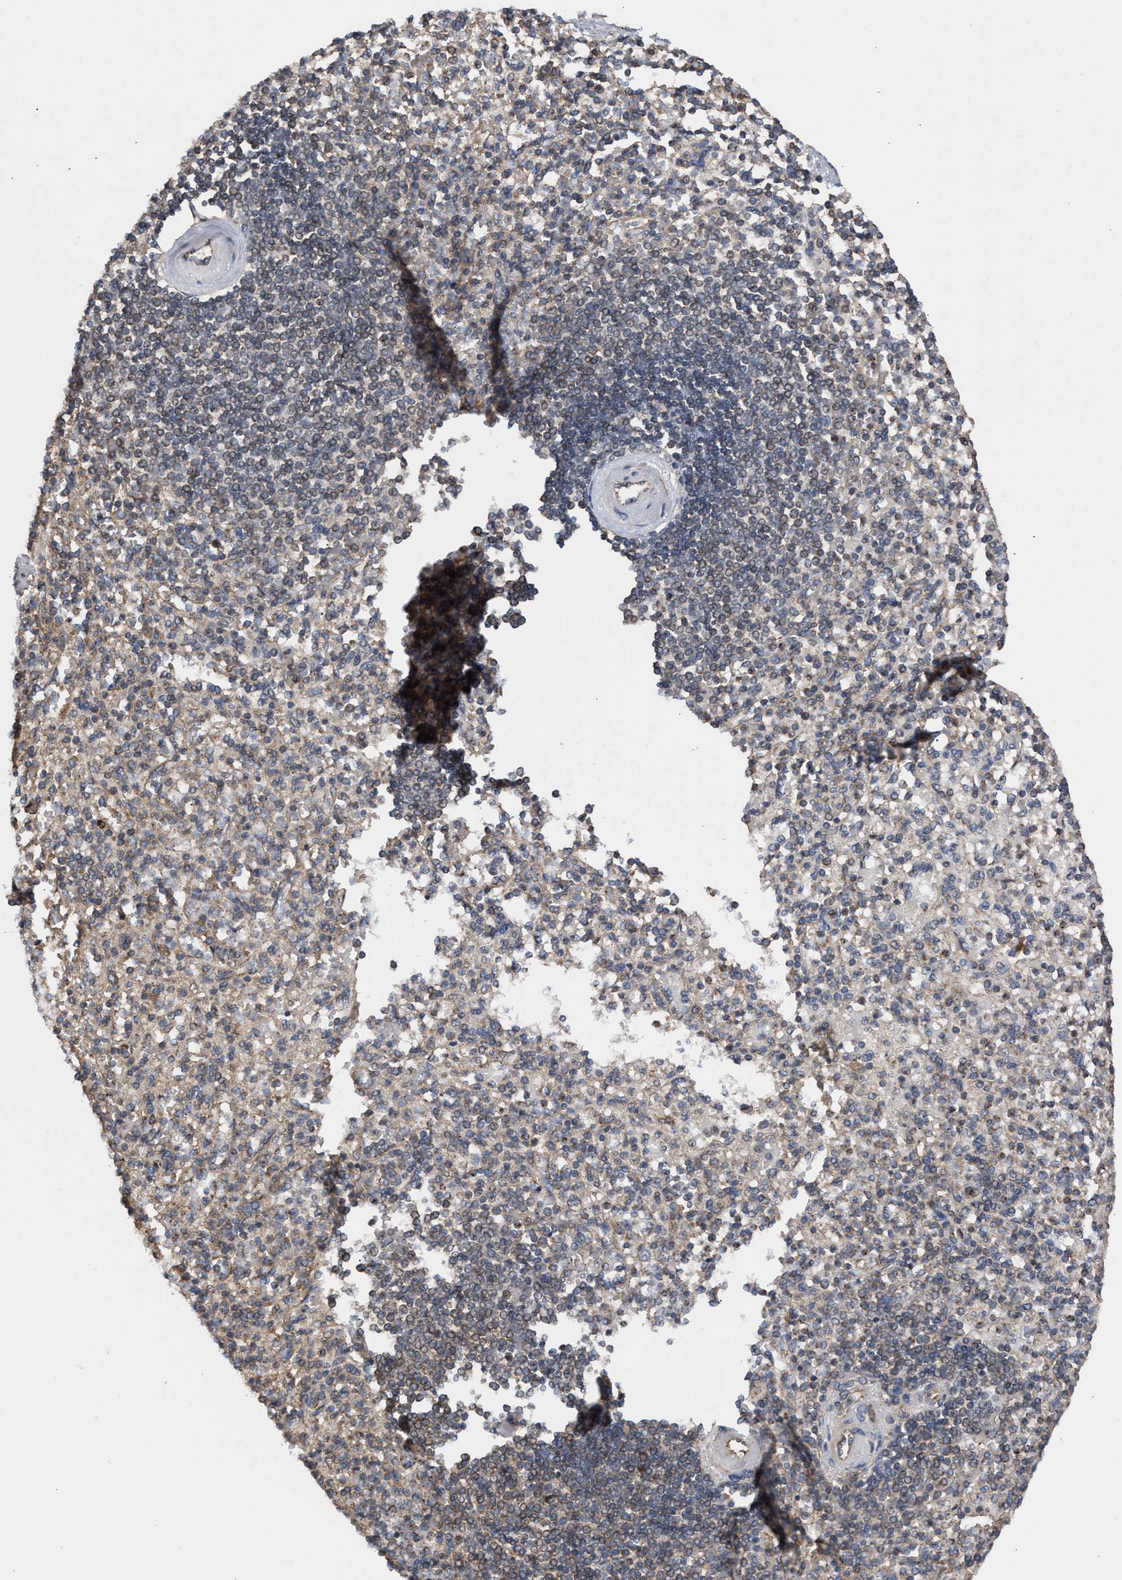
{"staining": {"intensity": "moderate", "quantity": "25%-75%", "location": "cytoplasmic/membranous"}, "tissue": "spleen", "cell_type": "Cells in red pulp", "image_type": "normal", "snomed": [{"axis": "morphology", "description": "Normal tissue, NOS"}, {"axis": "topography", "description": "Spleen"}], "caption": "The histopathology image shows immunohistochemical staining of unremarkable spleen. There is moderate cytoplasmic/membranous staining is appreciated in about 25%-75% of cells in red pulp. Ihc stains the protein in brown and the nuclei are stained blue.", "gene": "EXOSC2", "patient": {"sex": "female", "age": 74}}